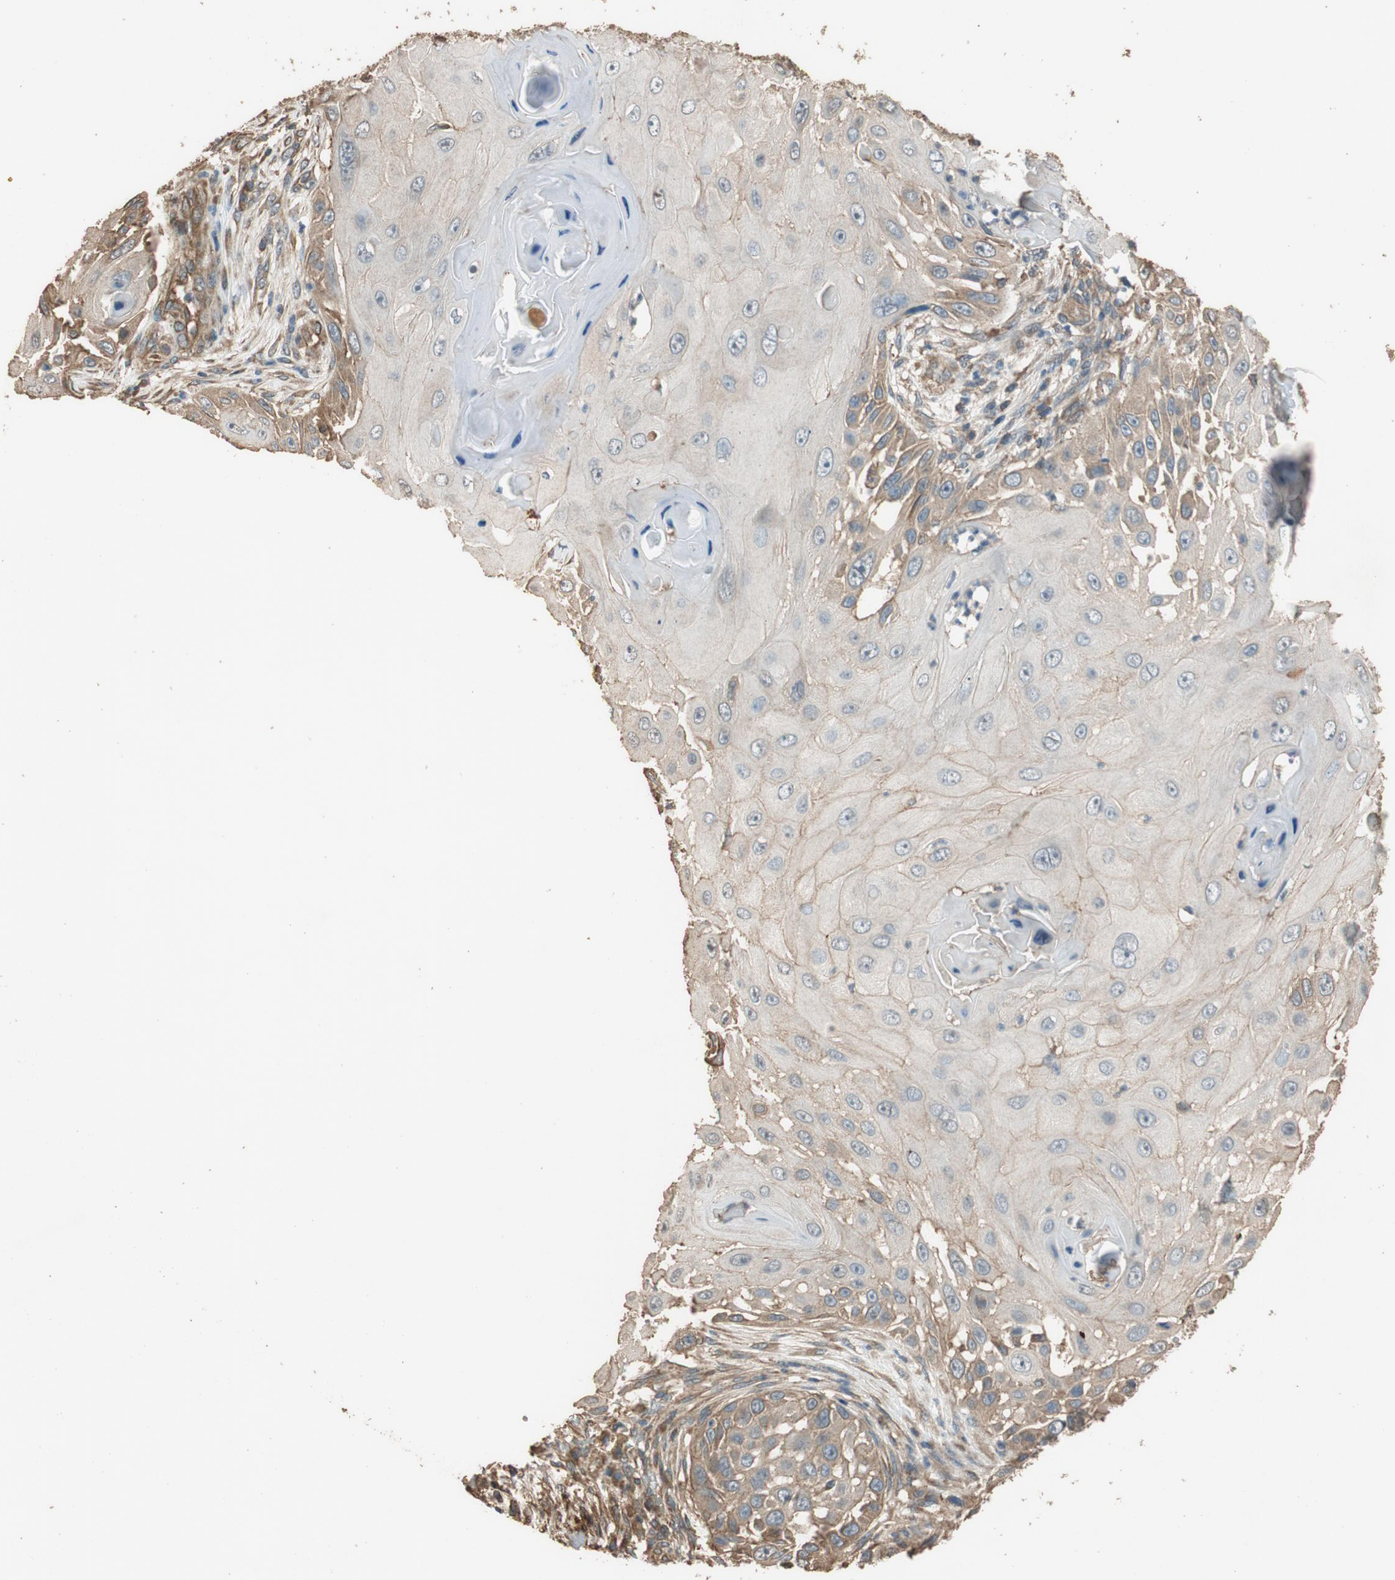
{"staining": {"intensity": "moderate", "quantity": "25%-75%", "location": "cytoplasmic/membranous"}, "tissue": "skin cancer", "cell_type": "Tumor cells", "image_type": "cancer", "snomed": [{"axis": "morphology", "description": "Squamous cell carcinoma, NOS"}, {"axis": "topography", "description": "Skin"}], "caption": "Human squamous cell carcinoma (skin) stained for a protein (brown) demonstrates moderate cytoplasmic/membranous positive staining in about 25%-75% of tumor cells.", "gene": "MST1R", "patient": {"sex": "female", "age": 44}}